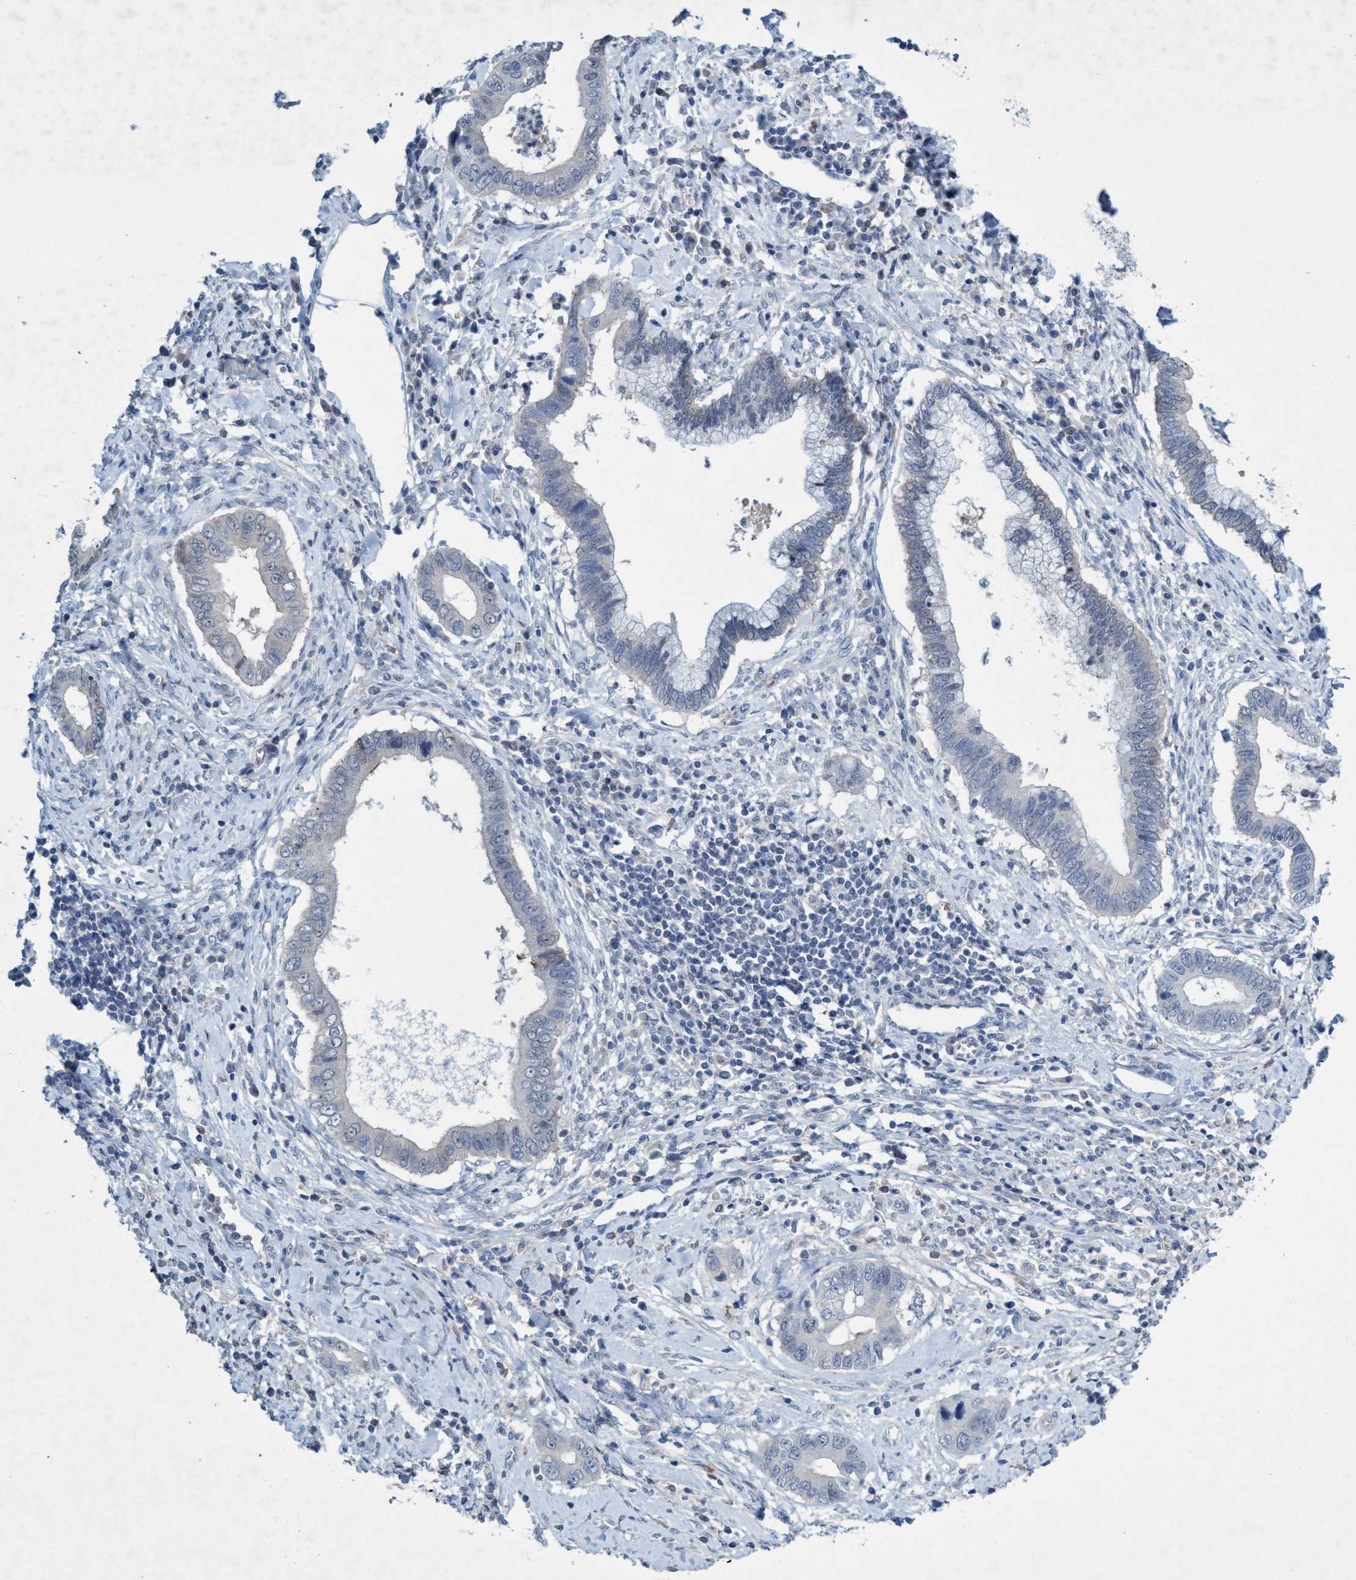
{"staining": {"intensity": "negative", "quantity": "none", "location": "none"}, "tissue": "cervical cancer", "cell_type": "Tumor cells", "image_type": "cancer", "snomed": [{"axis": "morphology", "description": "Adenocarcinoma, NOS"}, {"axis": "topography", "description": "Cervix"}], "caption": "Protein analysis of adenocarcinoma (cervical) demonstrates no significant expression in tumor cells.", "gene": "RNF208", "patient": {"sex": "female", "age": 44}}